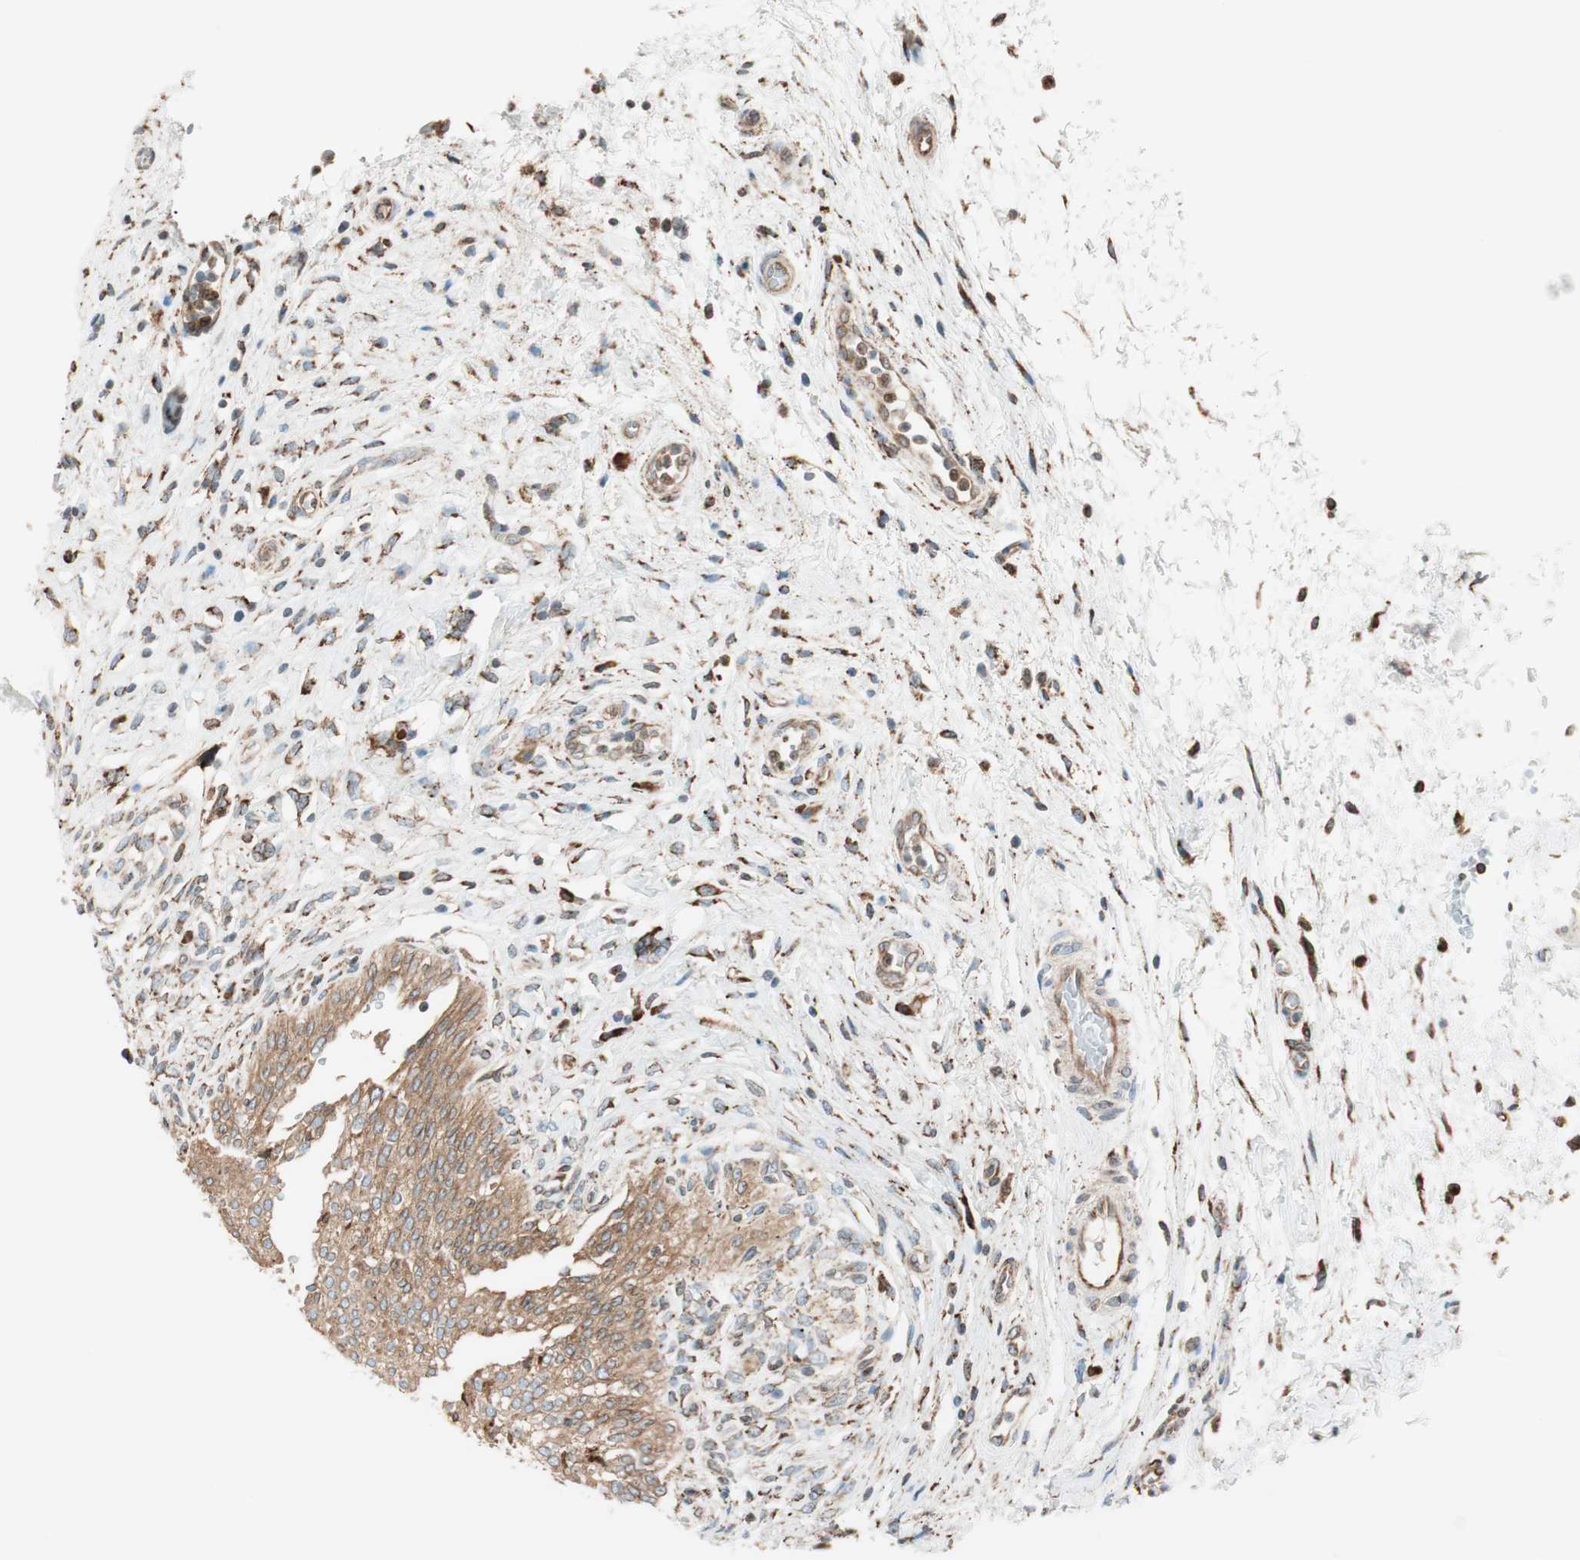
{"staining": {"intensity": "strong", "quantity": ">75%", "location": "cytoplasmic/membranous"}, "tissue": "urinary bladder", "cell_type": "Urothelial cells", "image_type": "normal", "snomed": [{"axis": "morphology", "description": "Normal tissue, NOS"}, {"axis": "morphology", "description": "Urothelial carcinoma, High grade"}, {"axis": "topography", "description": "Urinary bladder"}], "caption": "Urothelial cells demonstrate high levels of strong cytoplasmic/membranous staining in about >75% of cells in benign urinary bladder.", "gene": "PRKCSH", "patient": {"sex": "male", "age": 46}}